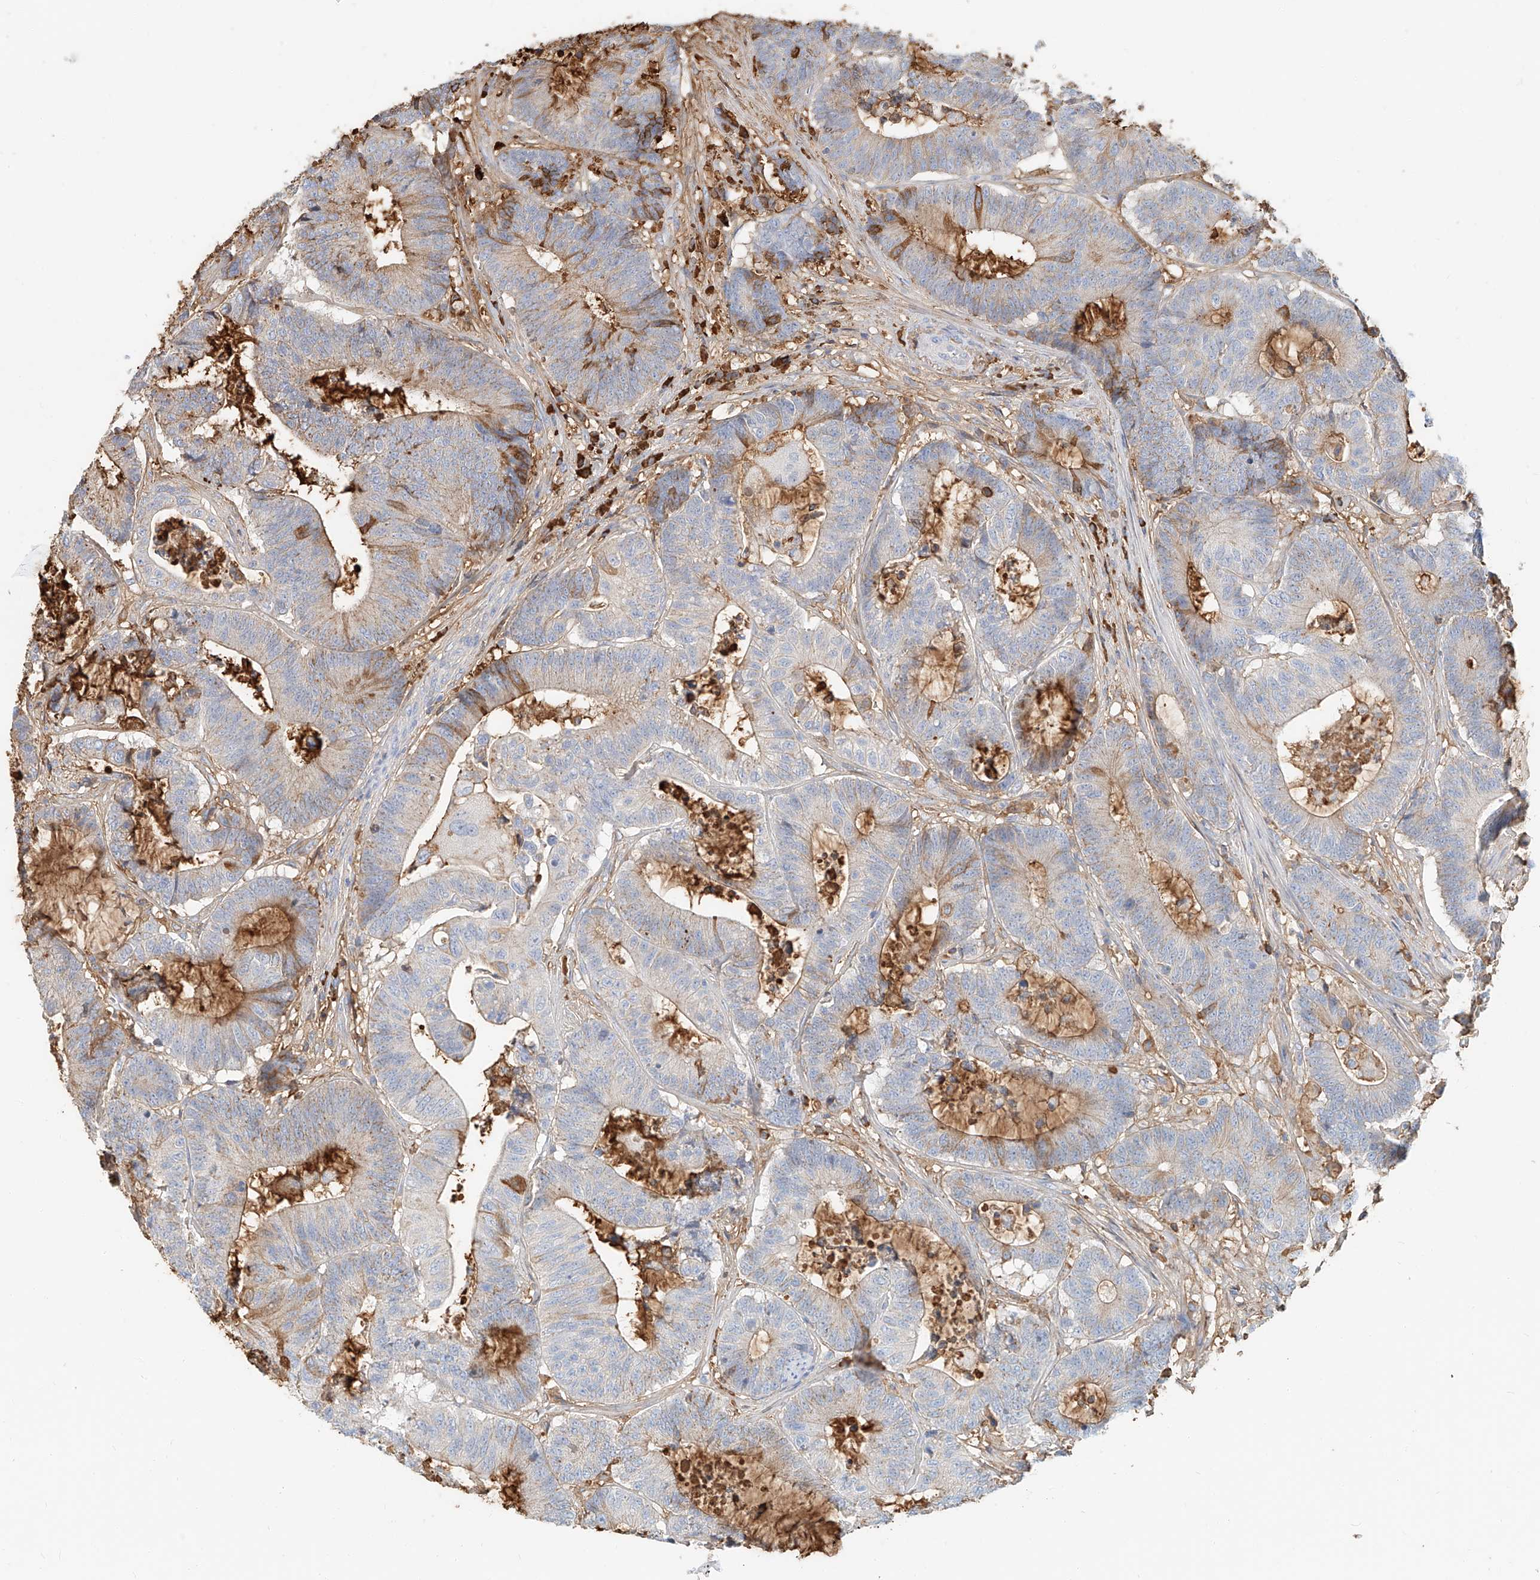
{"staining": {"intensity": "weak", "quantity": "<25%", "location": "cytoplasmic/membranous"}, "tissue": "colorectal cancer", "cell_type": "Tumor cells", "image_type": "cancer", "snomed": [{"axis": "morphology", "description": "Adenocarcinoma, NOS"}, {"axis": "topography", "description": "Colon"}], "caption": "Tumor cells are negative for protein expression in human colorectal cancer (adenocarcinoma).", "gene": "ZFP30", "patient": {"sex": "female", "age": 84}}